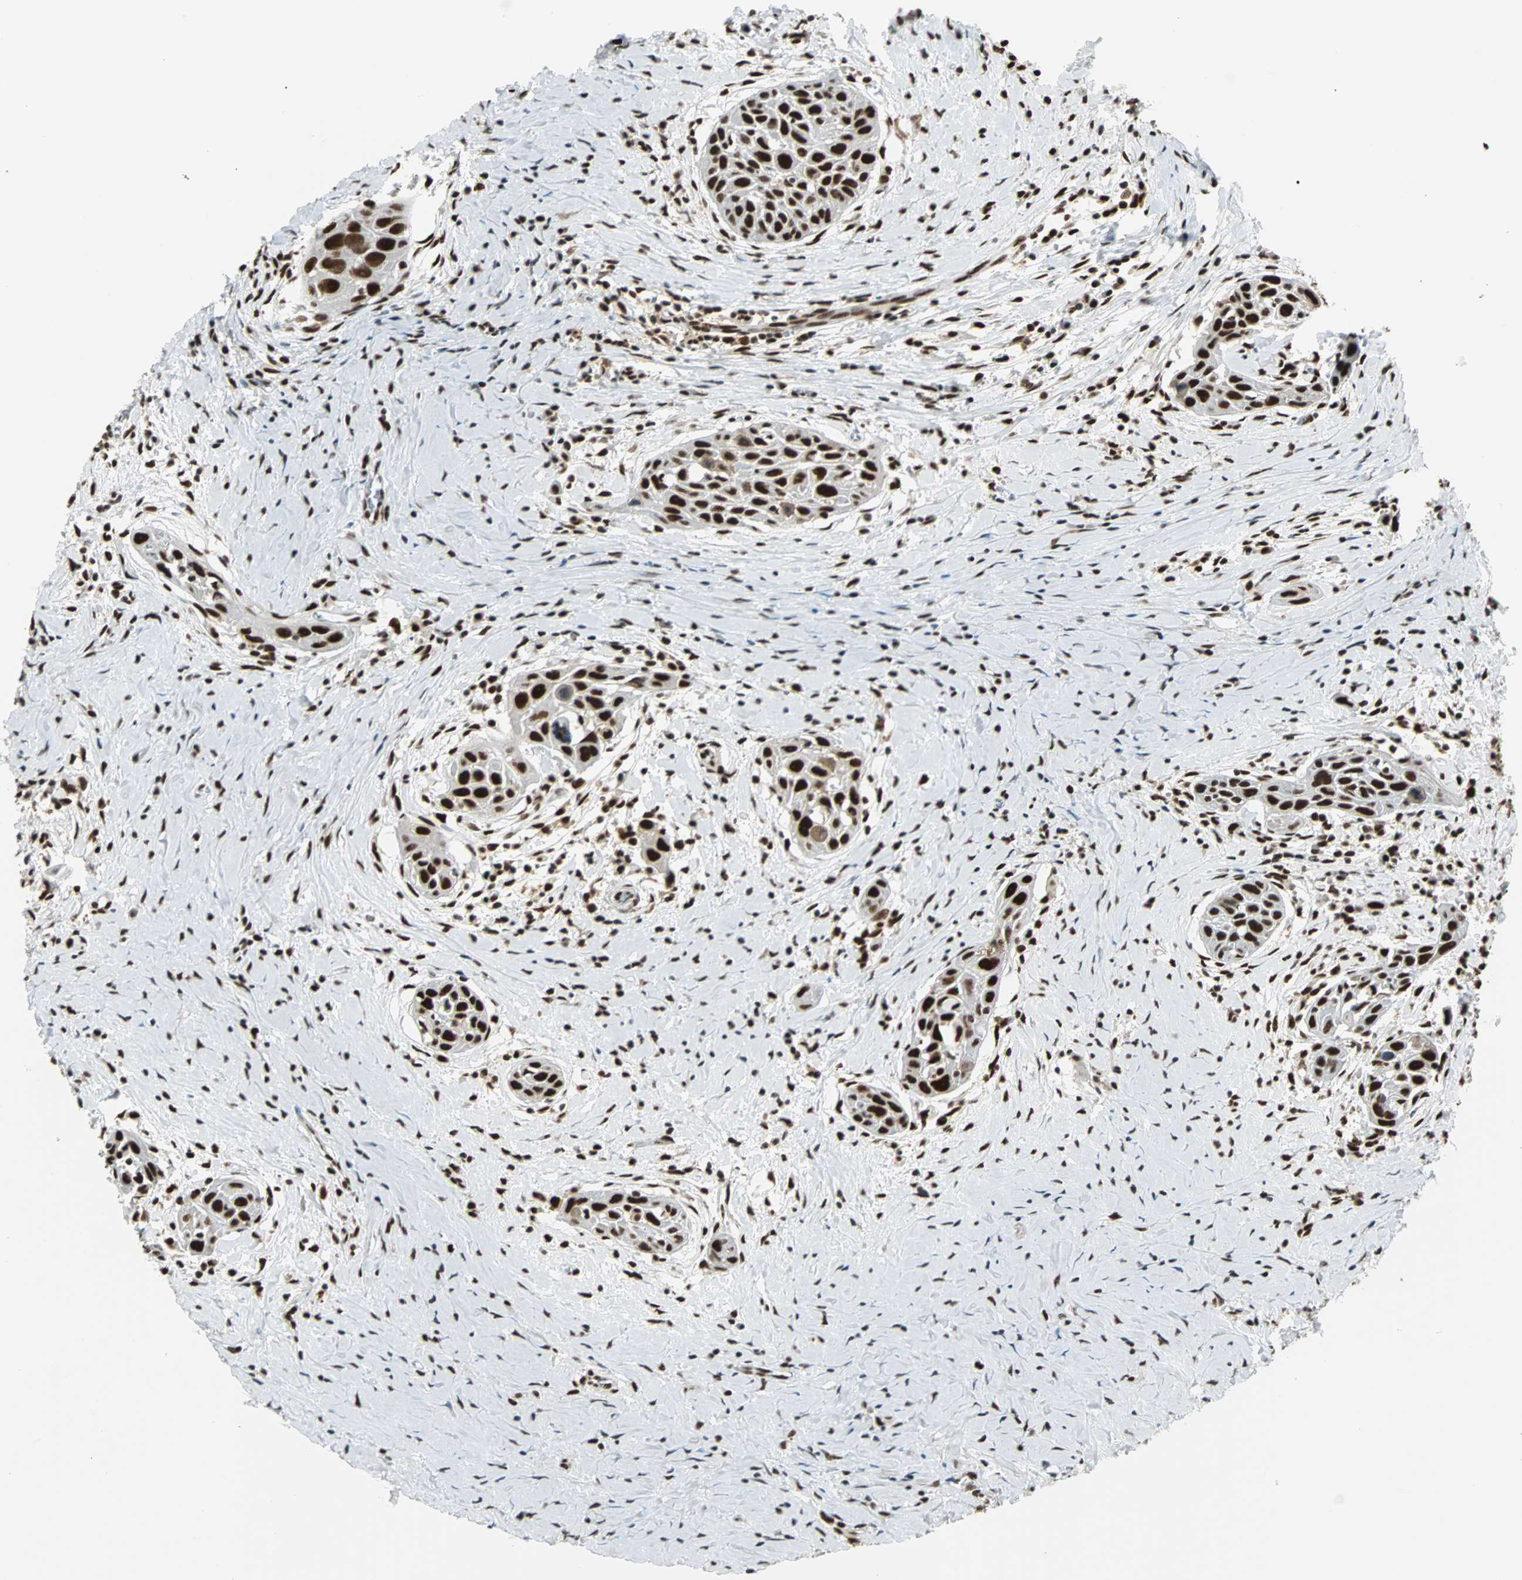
{"staining": {"intensity": "strong", "quantity": ">75%", "location": "nuclear"}, "tissue": "head and neck cancer", "cell_type": "Tumor cells", "image_type": "cancer", "snomed": [{"axis": "morphology", "description": "Squamous cell carcinoma, NOS"}, {"axis": "topography", "description": "Oral tissue"}, {"axis": "topography", "description": "Head-Neck"}], "caption": "DAB immunohistochemical staining of human squamous cell carcinoma (head and neck) displays strong nuclear protein expression in about >75% of tumor cells.", "gene": "XRCC4", "patient": {"sex": "female", "age": 50}}